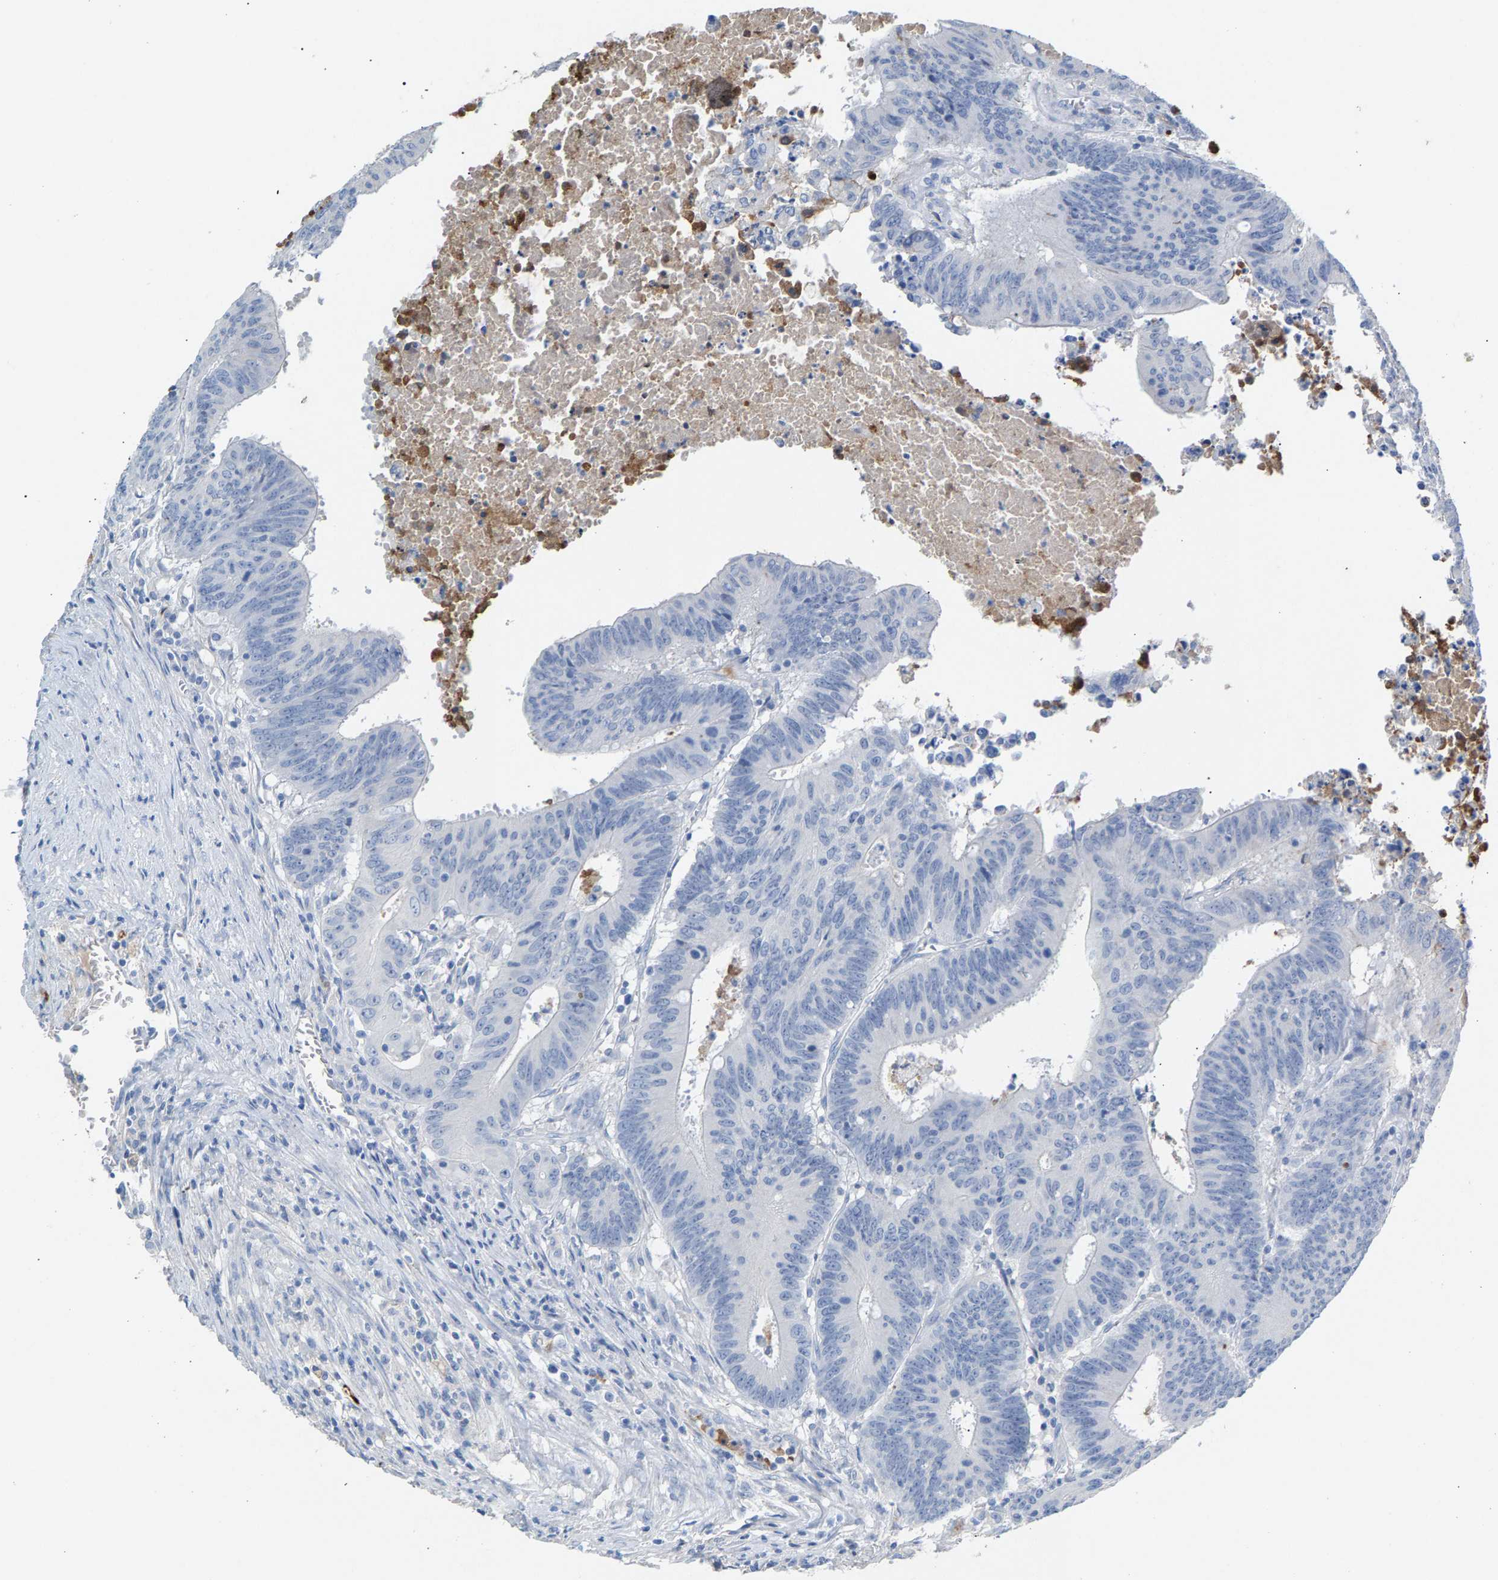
{"staining": {"intensity": "negative", "quantity": "none", "location": "none"}, "tissue": "colorectal cancer", "cell_type": "Tumor cells", "image_type": "cancer", "snomed": [{"axis": "morphology", "description": "Adenocarcinoma, NOS"}, {"axis": "topography", "description": "Colon"}], "caption": "Immunohistochemical staining of human colorectal adenocarcinoma exhibits no significant staining in tumor cells.", "gene": "APOH", "patient": {"sex": "male", "age": 45}}